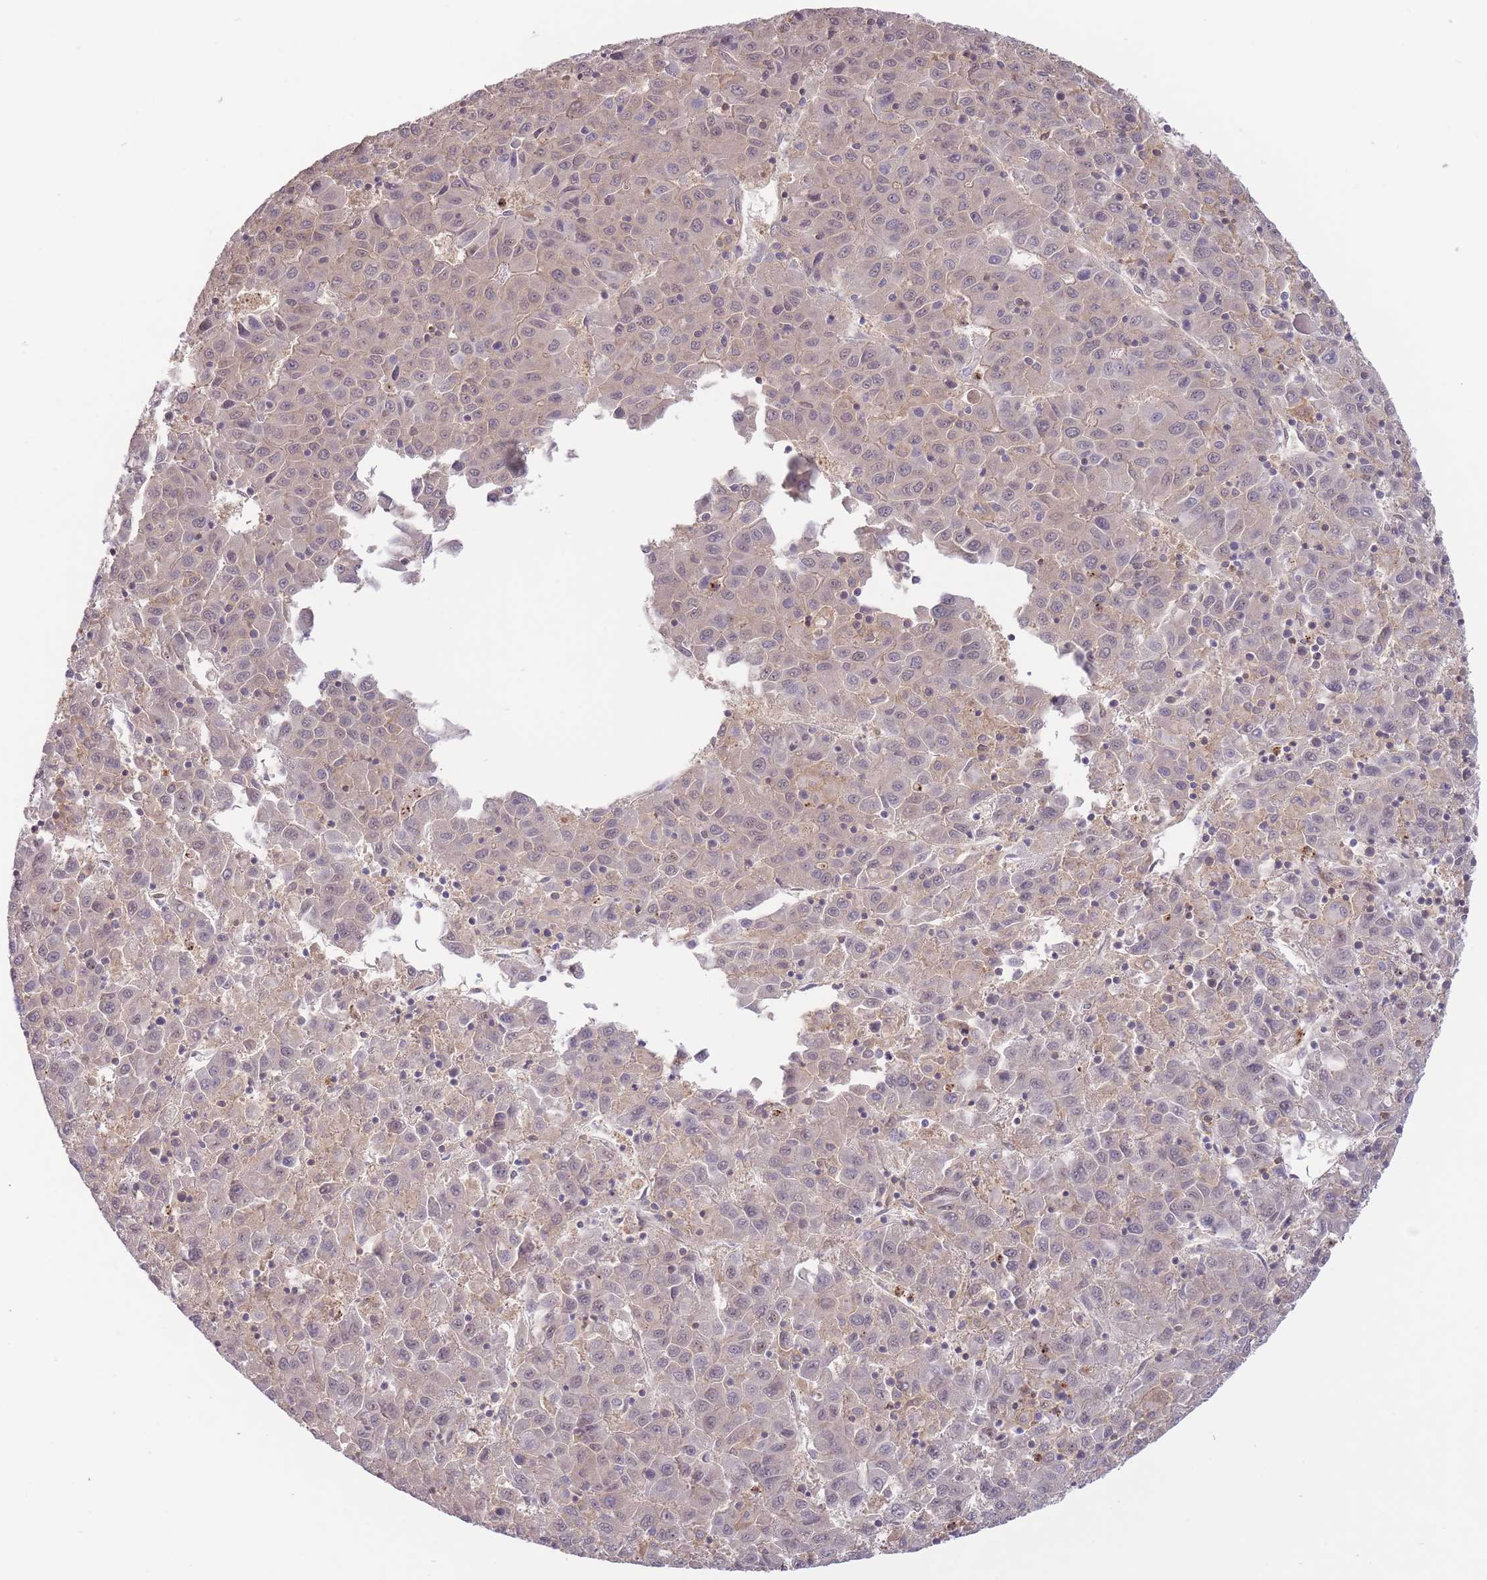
{"staining": {"intensity": "negative", "quantity": "none", "location": "none"}, "tissue": "liver cancer", "cell_type": "Tumor cells", "image_type": "cancer", "snomed": [{"axis": "morphology", "description": "Carcinoma, Hepatocellular, NOS"}, {"axis": "topography", "description": "Liver"}], "caption": "Immunohistochemistry image of neoplastic tissue: human liver cancer (hepatocellular carcinoma) stained with DAB shows no significant protein expression in tumor cells.", "gene": "ZNF304", "patient": {"sex": "female", "age": 53}}